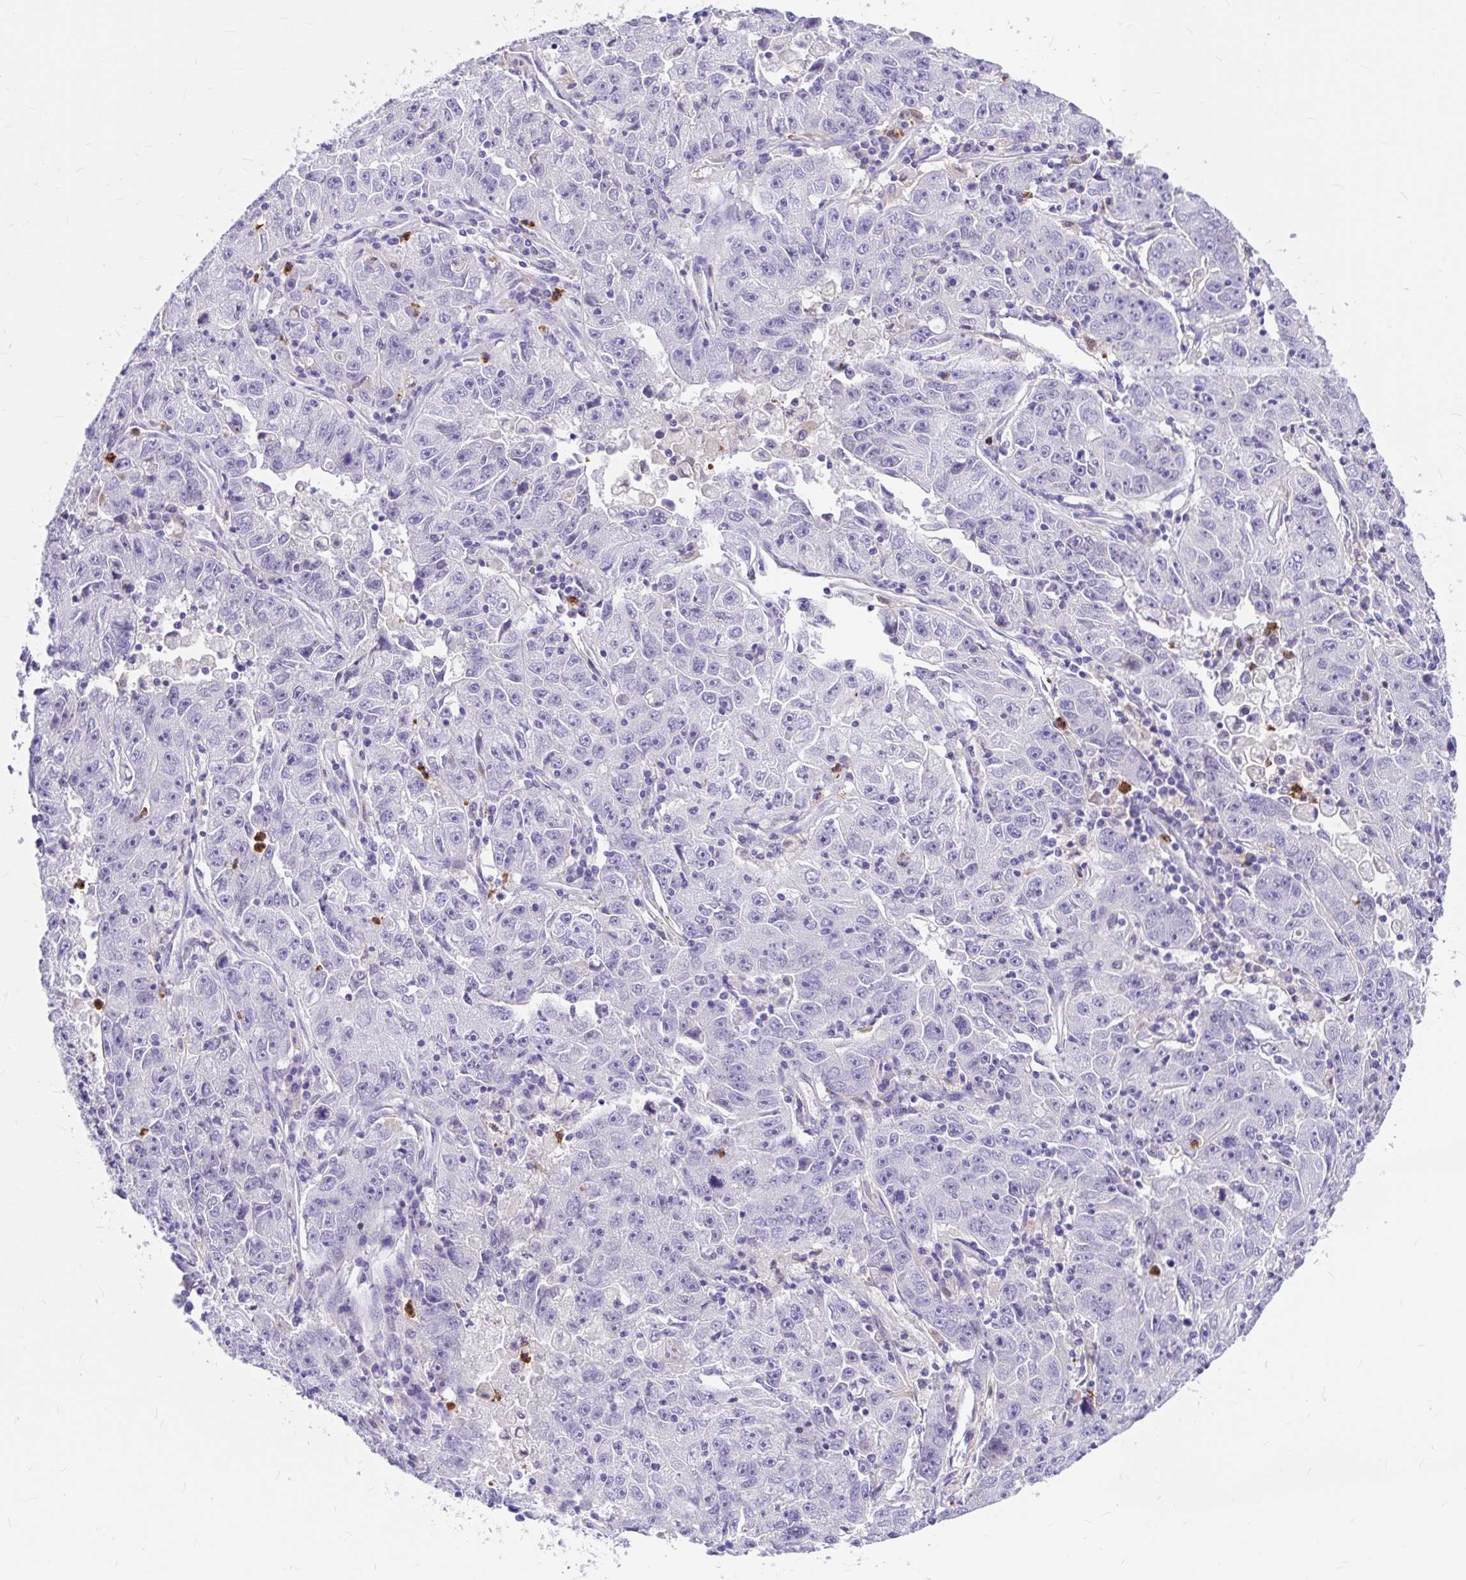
{"staining": {"intensity": "negative", "quantity": "none", "location": "none"}, "tissue": "lung cancer", "cell_type": "Tumor cells", "image_type": "cancer", "snomed": [{"axis": "morphology", "description": "Normal morphology"}, {"axis": "morphology", "description": "Adenocarcinoma, NOS"}, {"axis": "topography", "description": "Lymph node"}, {"axis": "topography", "description": "Lung"}], "caption": "Adenocarcinoma (lung) was stained to show a protein in brown. There is no significant positivity in tumor cells.", "gene": "CLEC1B", "patient": {"sex": "female", "age": 57}}